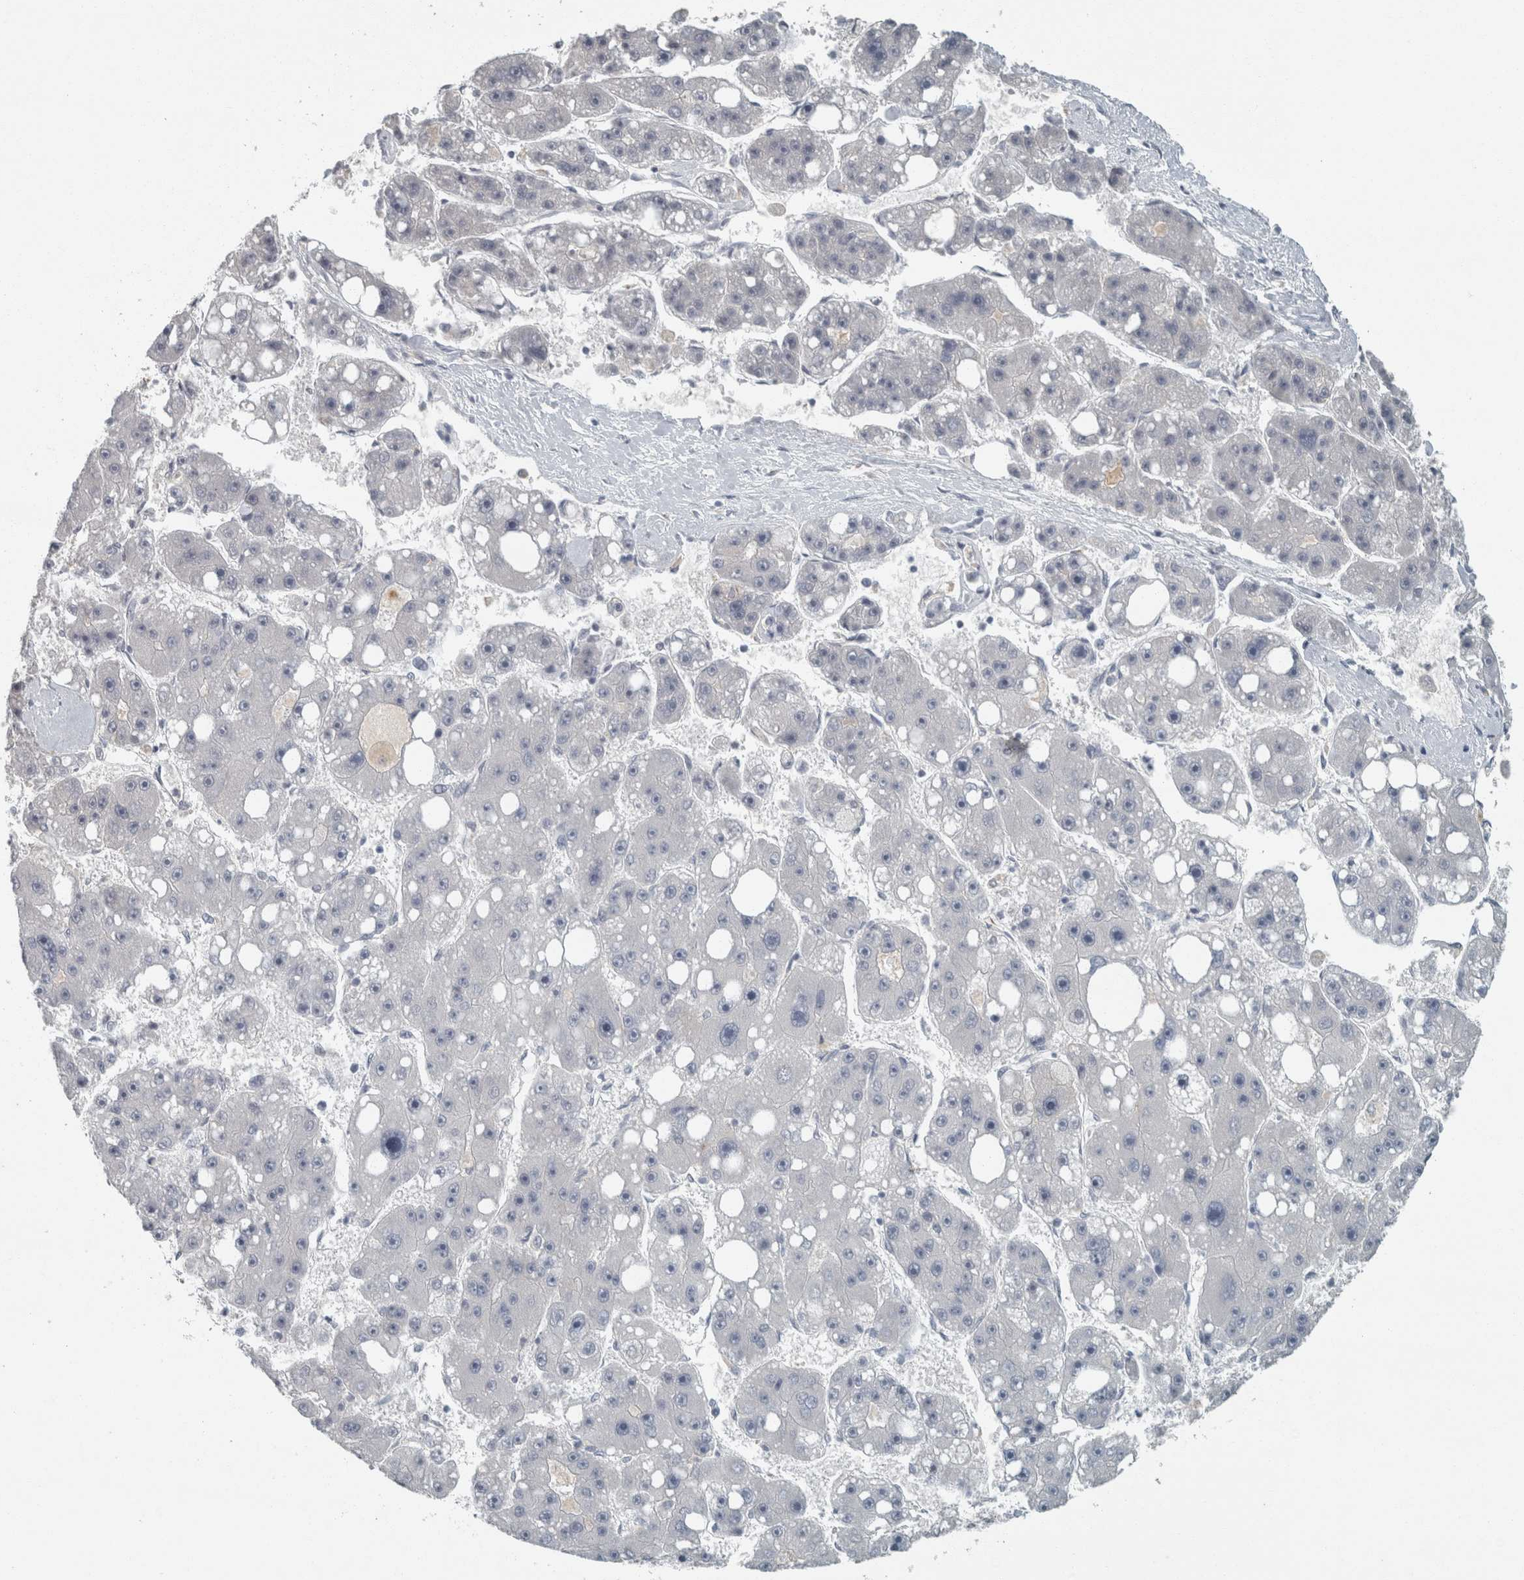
{"staining": {"intensity": "negative", "quantity": "none", "location": "none"}, "tissue": "liver cancer", "cell_type": "Tumor cells", "image_type": "cancer", "snomed": [{"axis": "morphology", "description": "Carcinoma, Hepatocellular, NOS"}, {"axis": "topography", "description": "Liver"}], "caption": "This is an immunohistochemistry micrograph of hepatocellular carcinoma (liver). There is no staining in tumor cells.", "gene": "CHL1", "patient": {"sex": "female", "age": 61}}